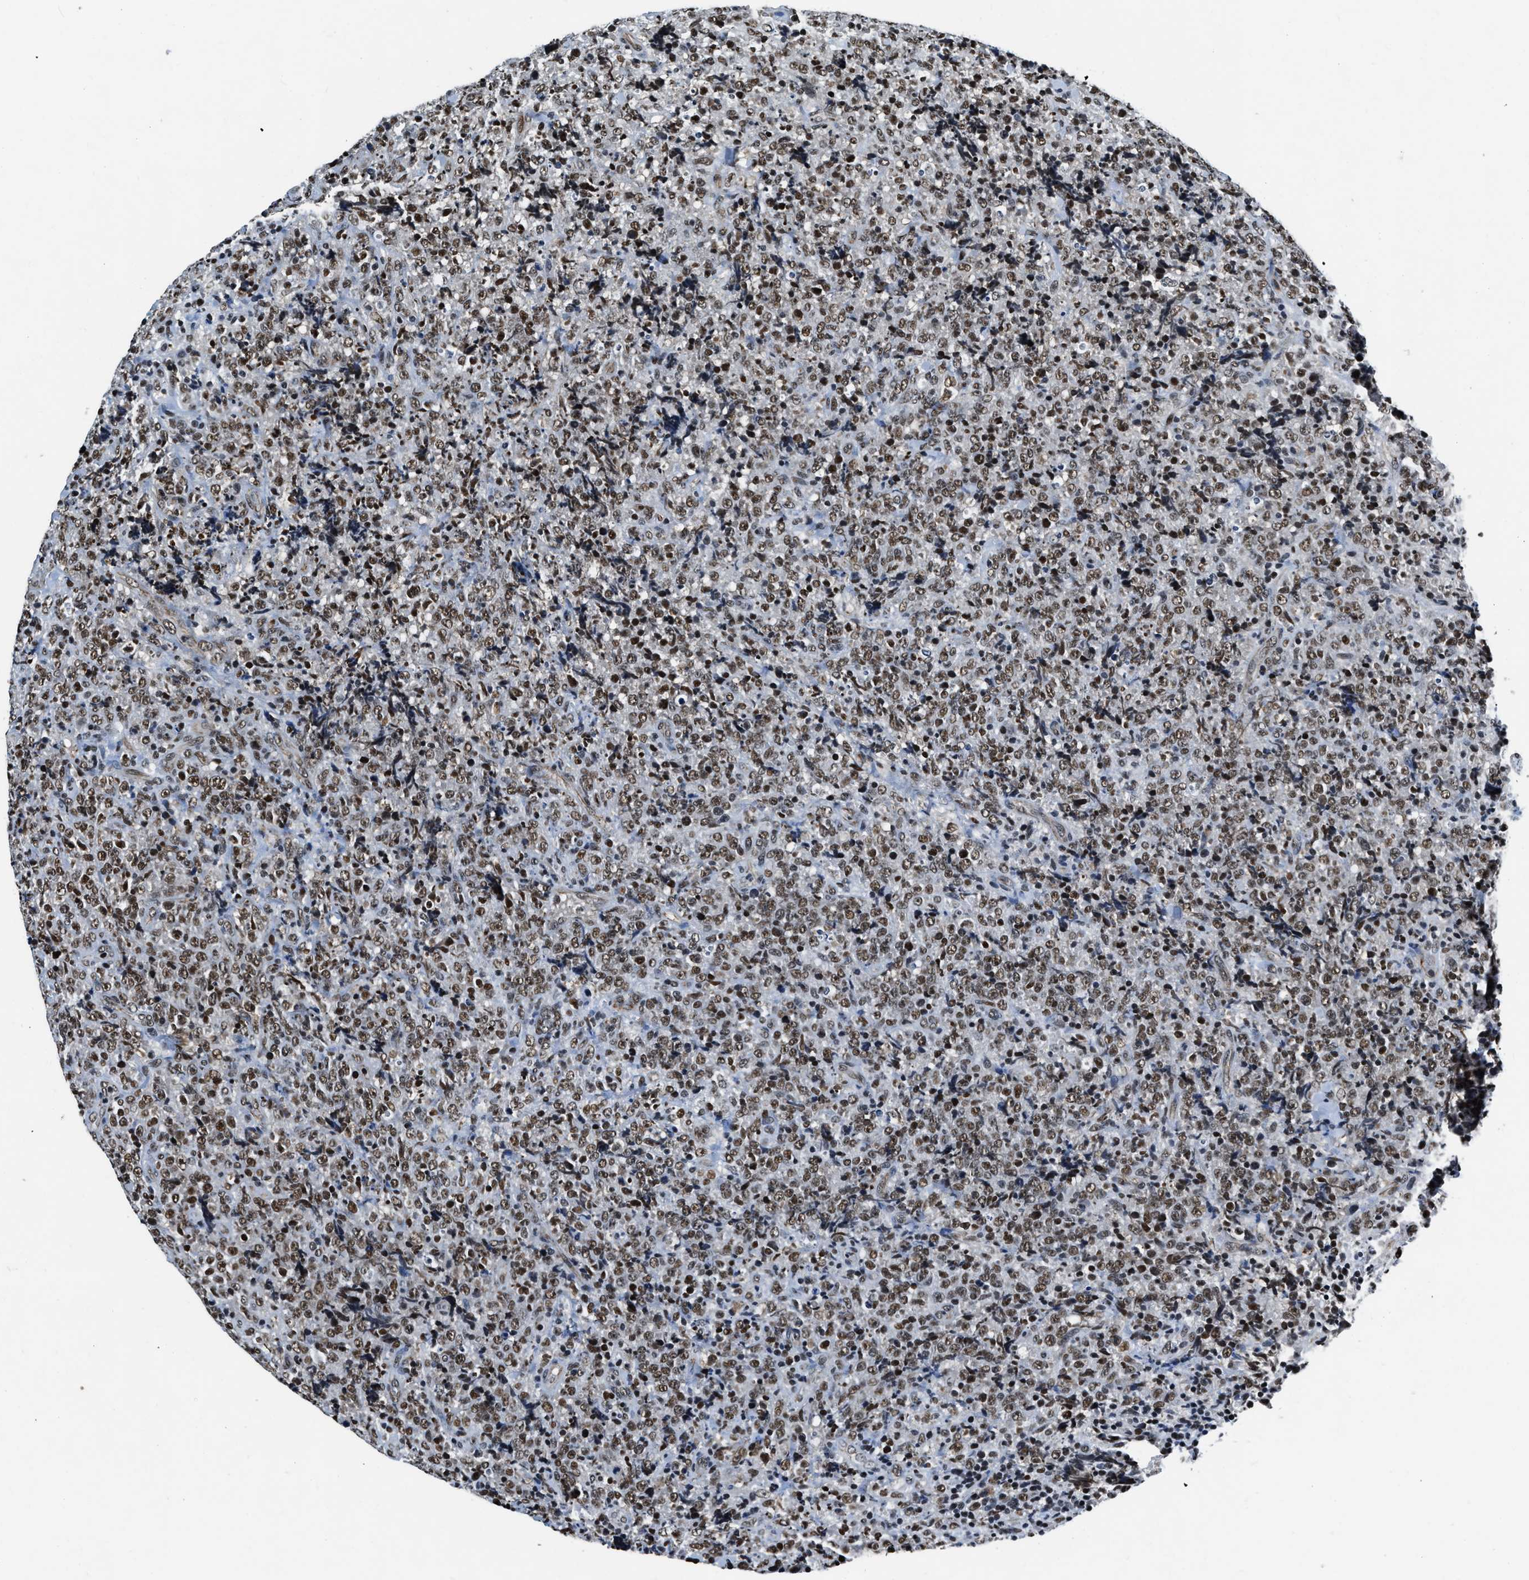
{"staining": {"intensity": "moderate", "quantity": ">75%", "location": "nuclear"}, "tissue": "lymphoma", "cell_type": "Tumor cells", "image_type": "cancer", "snomed": [{"axis": "morphology", "description": "Malignant lymphoma, non-Hodgkin's type, High grade"}, {"axis": "topography", "description": "Tonsil"}], "caption": "The immunohistochemical stain labels moderate nuclear staining in tumor cells of high-grade malignant lymphoma, non-Hodgkin's type tissue. The staining is performed using DAB brown chromogen to label protein expression. The nuclei are counter-stained blue using hematoxylin.", "gene": "CCNE1", "patient": {"sex": "female", "age": 36}}